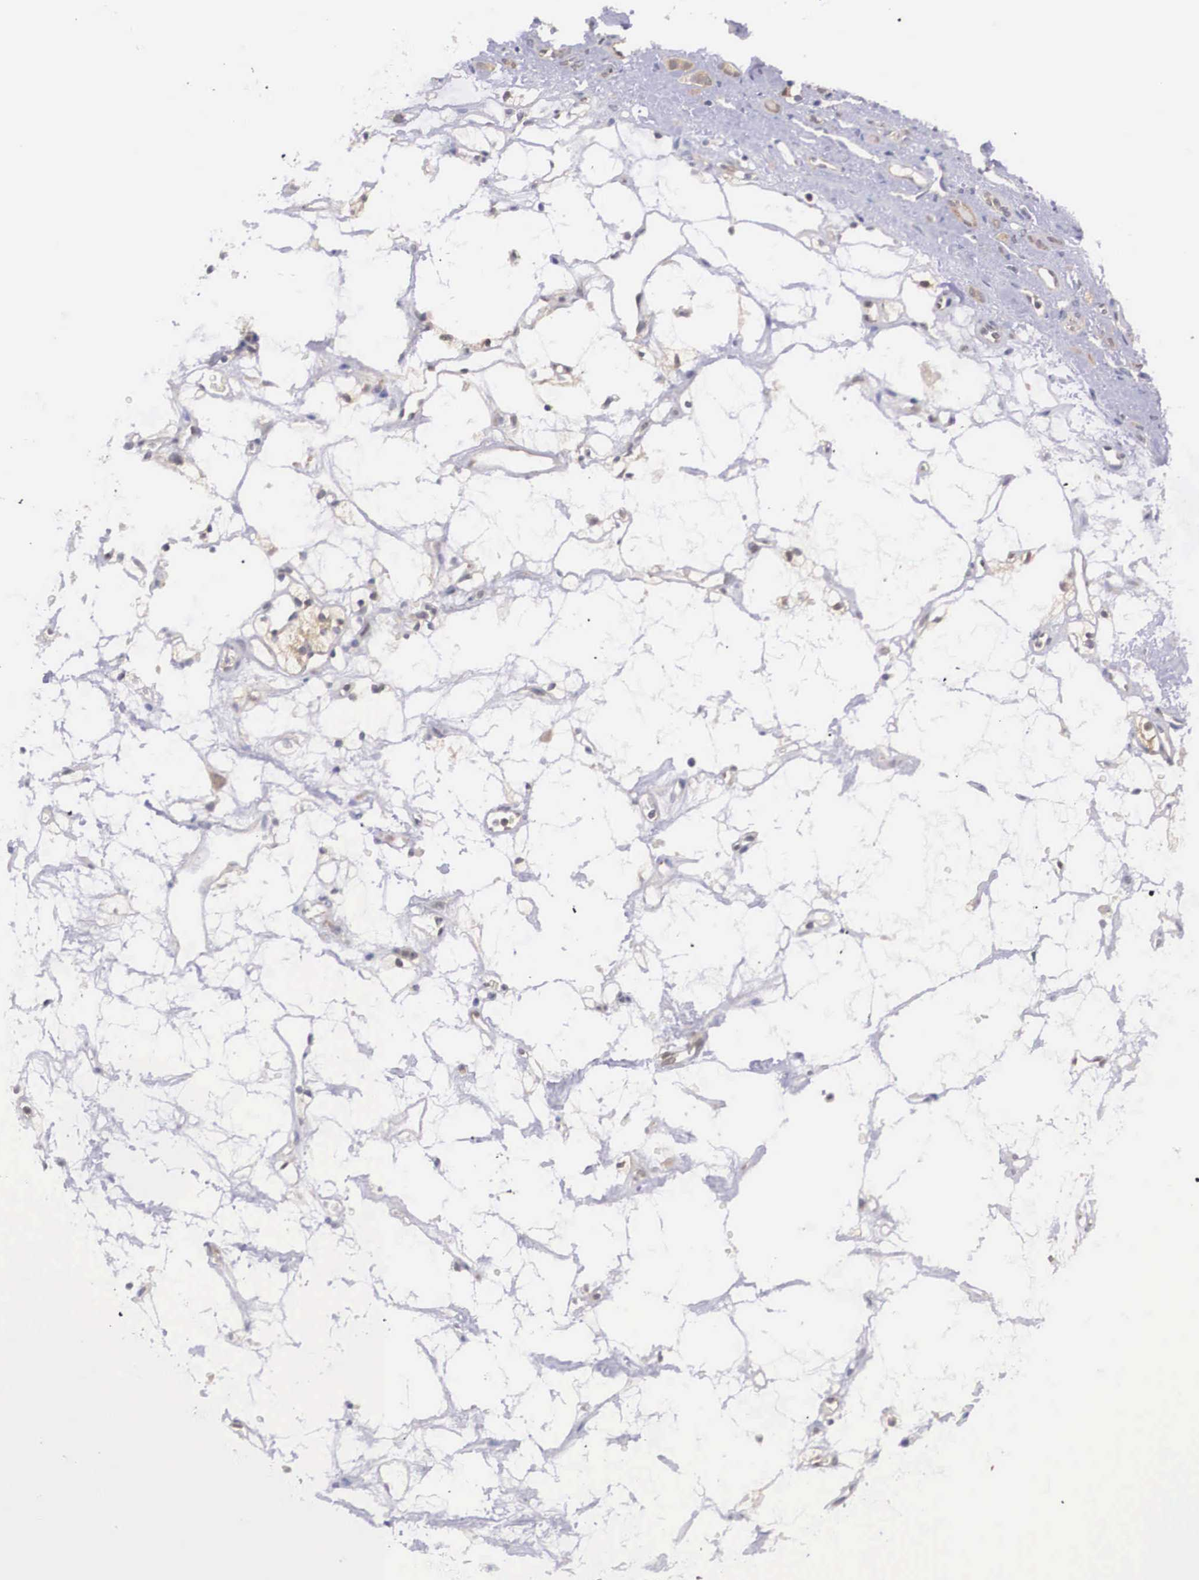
{"staining": {"intensity": "weak", "quantity": "<25%", "location": "cytoplasmic/membranous"}, "tissue": "renal cancer", "cell_type": "Tumor cells", "image_type": "cancer", "snomed": [{"axis": "morphology", "description": "Adenocarcinoma, NOS"}, {"axis": "topography", "description": "Kidney"}], "caption": "This histopathology image is of renal cancer (adenocarcinoma) stained with IHC to label a protein in brown with the nuclei are counter-stained blue. There is no staining in tumor cells. The staining was performed using DAB to visualize the protein expression in brown, while the nuclei were stained in blue with hematoxylin (Magnification: 20x).", "gene": "IGBP1", "patient": {"sex": "female", "age": 60}}